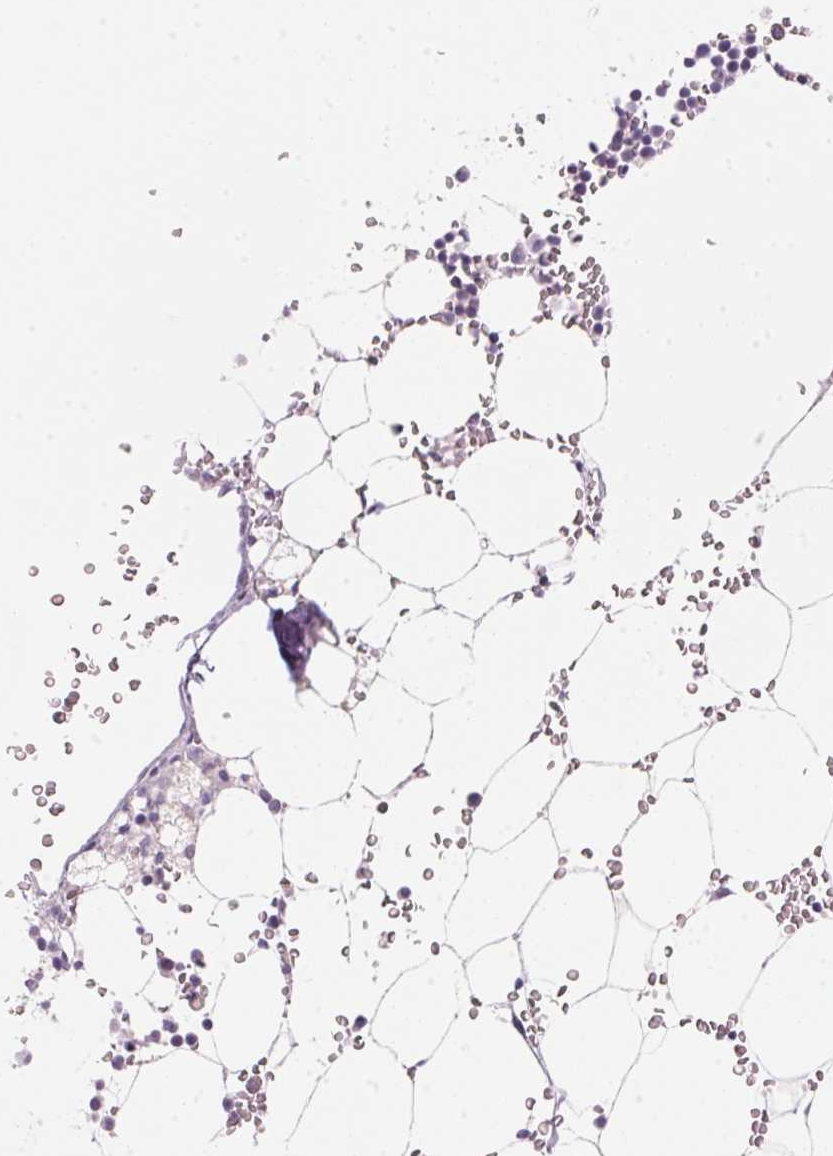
{"staining": {"intensity": "negative", "quantity": "none", "location": "none"}, "tissue": "bone marrow", "cell_type": "Hematopoietic cells", "image_type": "normal", "snomed": [{"axis": "morphology", "description": "Normal tissue, NOS"}, {"axis": "topography", "description": "Bone marrow"}], "caption": "The histopathology image reveals no significant positivity in hematopoietic cells of bone marrow.", "gene": "HSD17B2", "patient": {"sex": "female", "age": 52}}